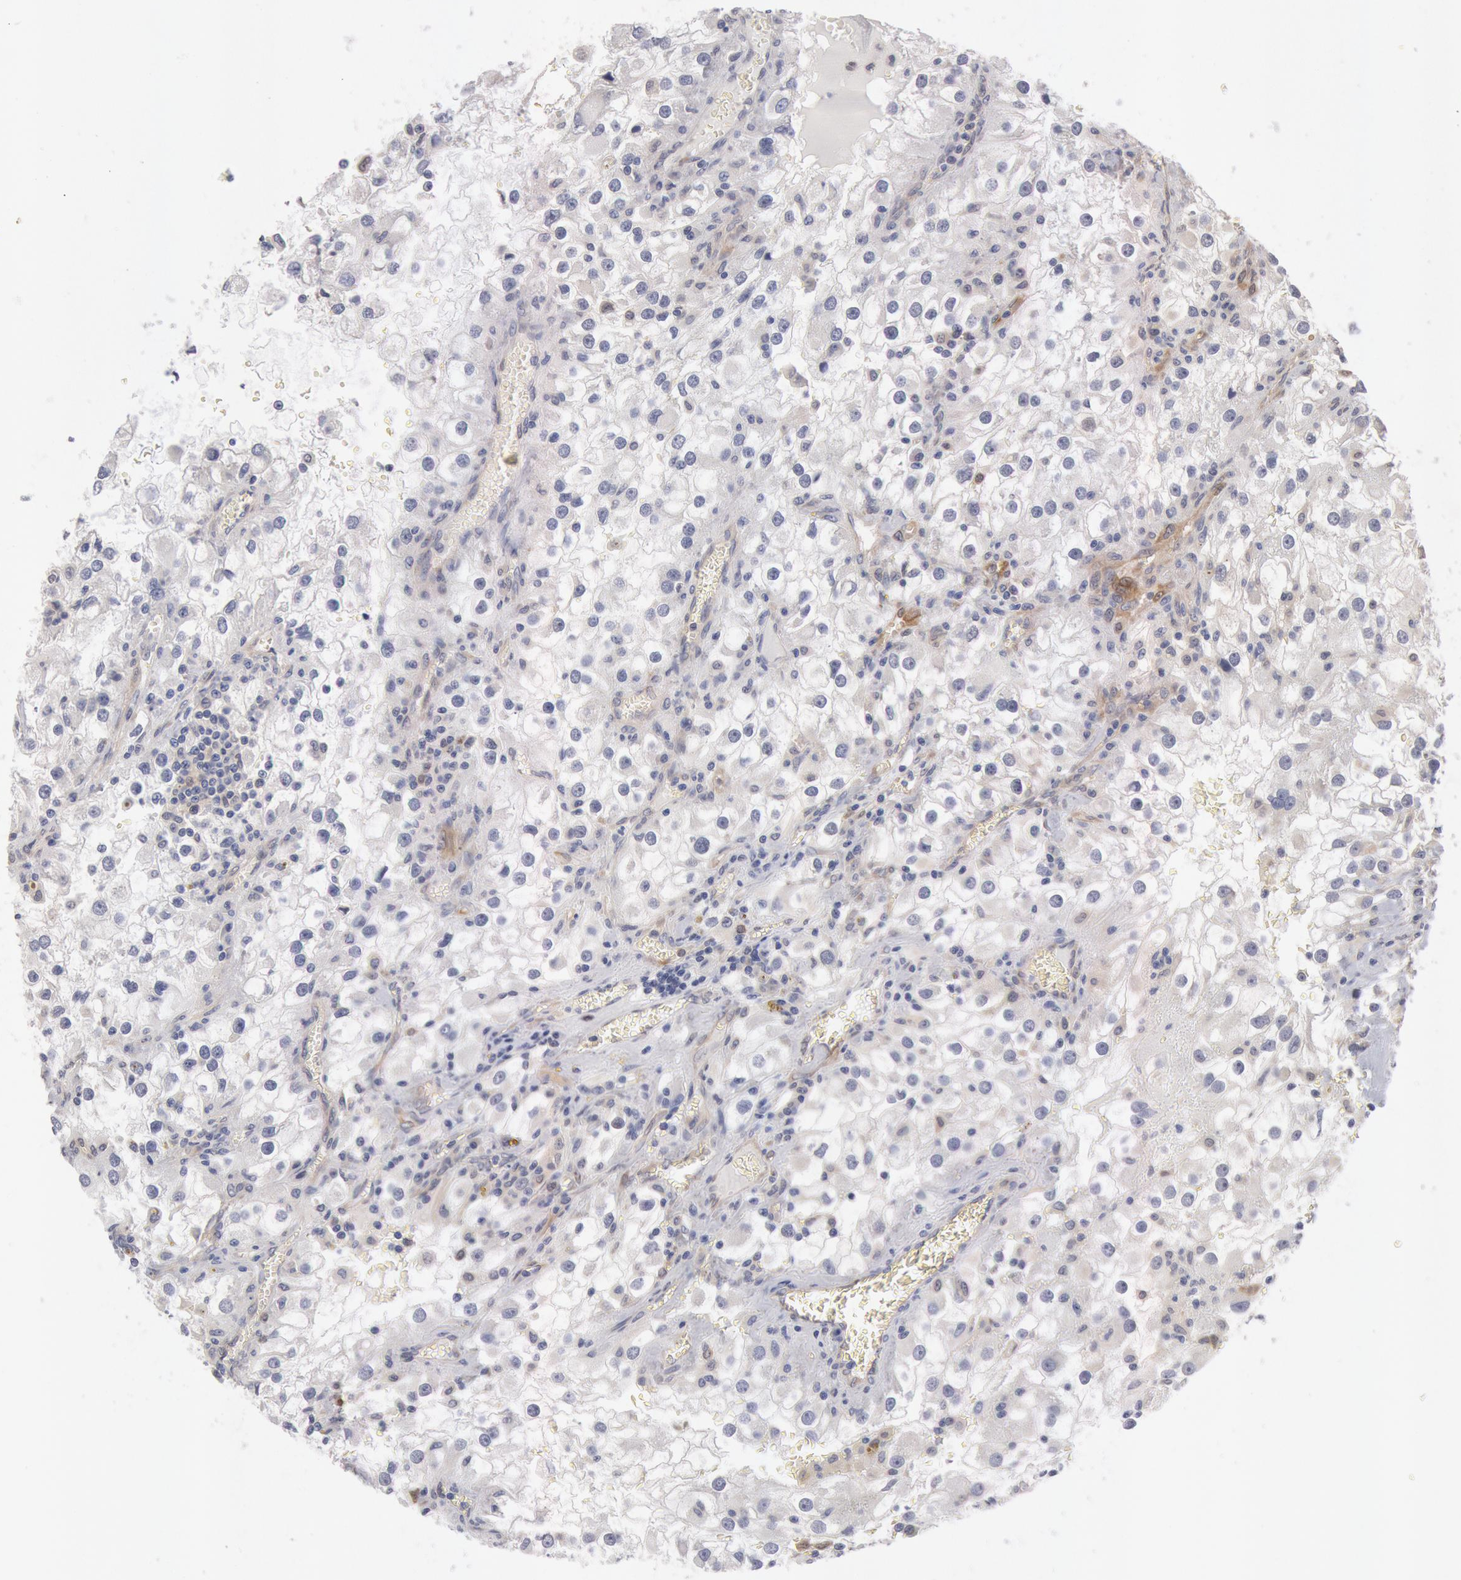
{"staining": {"intensity": "weak", "quantity": "<25%", "location": "cytoplasmic/membranous"}, "tissue": "renal cancer", "cell_type": "Tumor cells", "image_type": "cancer", "snomed": [{"axis": "morphology", "description": "Adenocarcinoma, NOS"}, {"axis": "topography", "description": "Kidney"}], "caption": "This image is of renal adenocarcinoma stained with immunohistochemistry to label a protein in brown with the nuclei are counter-stained blue. There is no positivity in tumor cells.", "gene": "DNAJA1", "patient": {"sex": "female", "age": 52}}